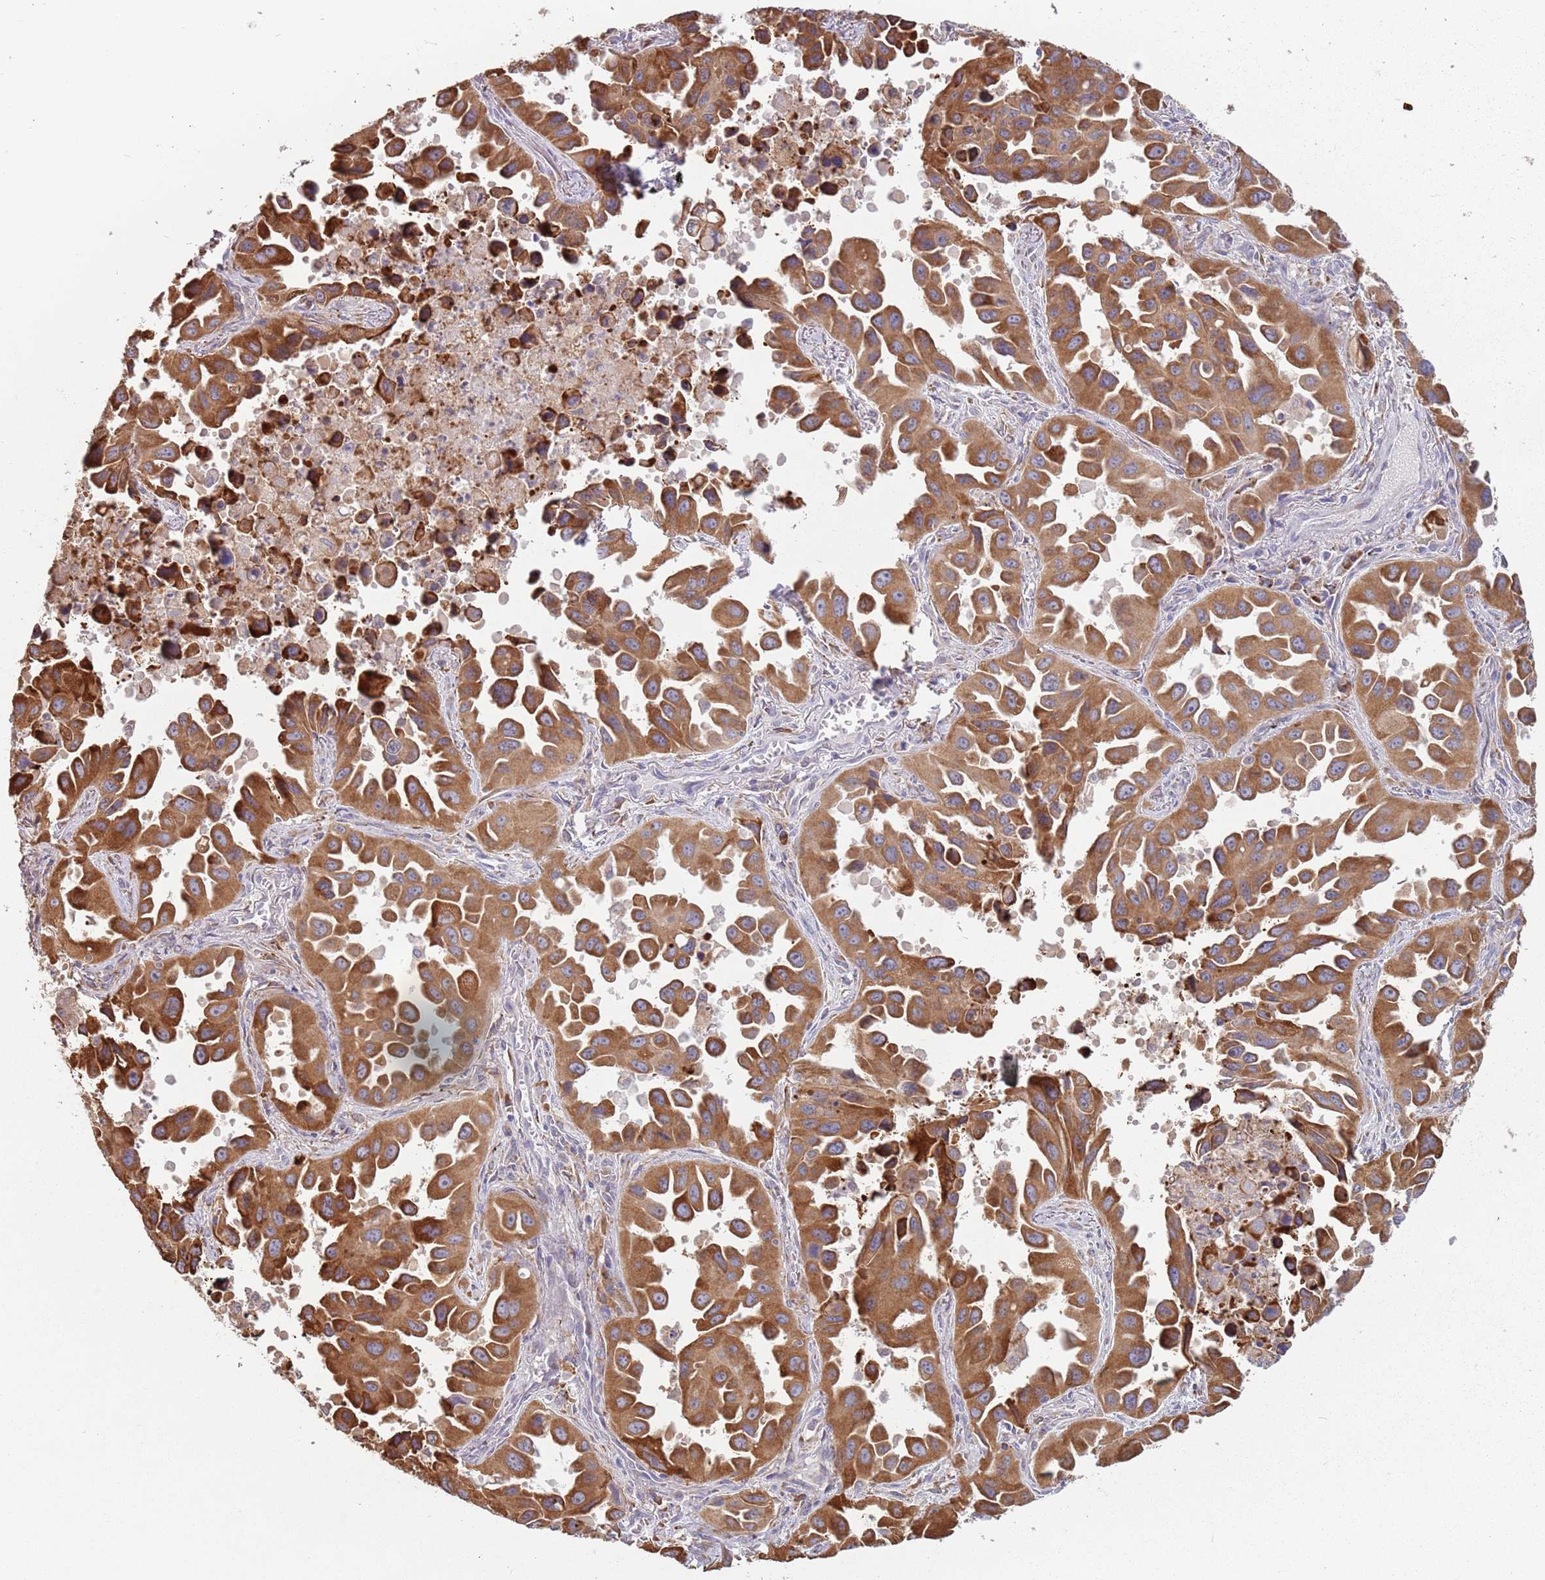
{"staining": {"intensity": "moderate", "quantity": ">75%", "location": "cytoplasmic/membranous"}, "tissue": "lung cancer", "cell_type": "Tumor cells", "image_type": "cancer", "snomed": [{"axis": "morphology", "description": "Adenocarcinoma, NOS"}, {"axis": "topography", "description": "Lung"}], "caption": "Immunohistochemical staining of lung adenocarcinoma exhibits moderate cytoplasmic/membranous protein staining in about >75% of tumor cells. (DAB IHC with brightfield microscopy, high magnification).", "gene": "RPS9", "patient": {"sex": "male", "age": 66}}